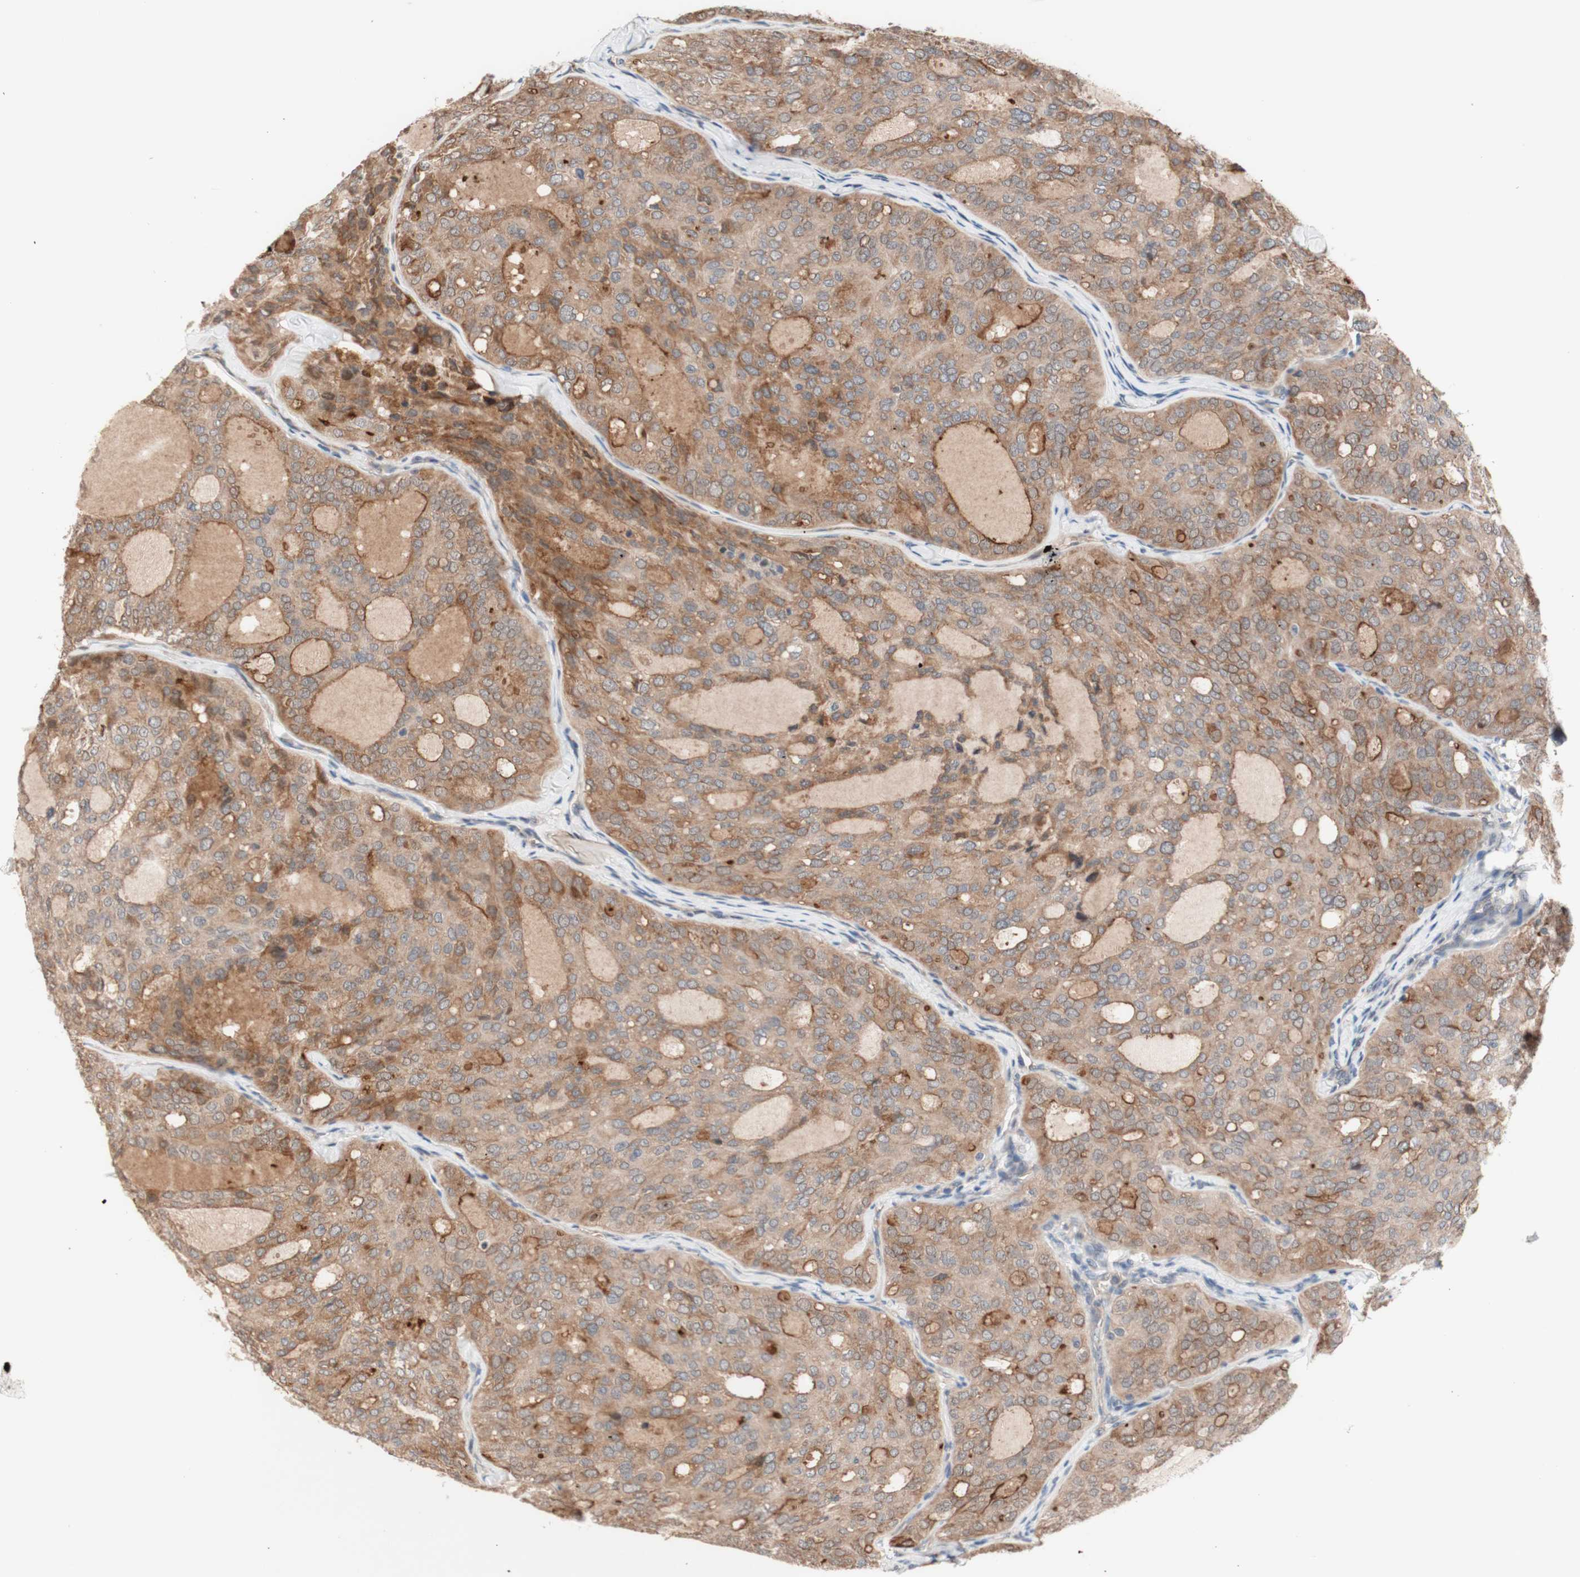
{"staining": {"intensity": "weak", "quantity": ">75%", "location": "cytoplasmic/membranous"}, "tissue": "thyroid cancer", "cell_type": "Tumor cells", "image_type": "cancer", "snomed": [{"axis": "morphology", "description": "Follicular adenoma carcinoma, NOS"}, {"axis": "topography", "description": "Thyroid gland"}], "caption": "Weak cytoplasmic/membranous staining is identified in about >75% of tumor cells in thyroid cancer (follicular adenoma carcinoma).", "gene": "CD55", "patient": {"sex": "male", "age": 75}}